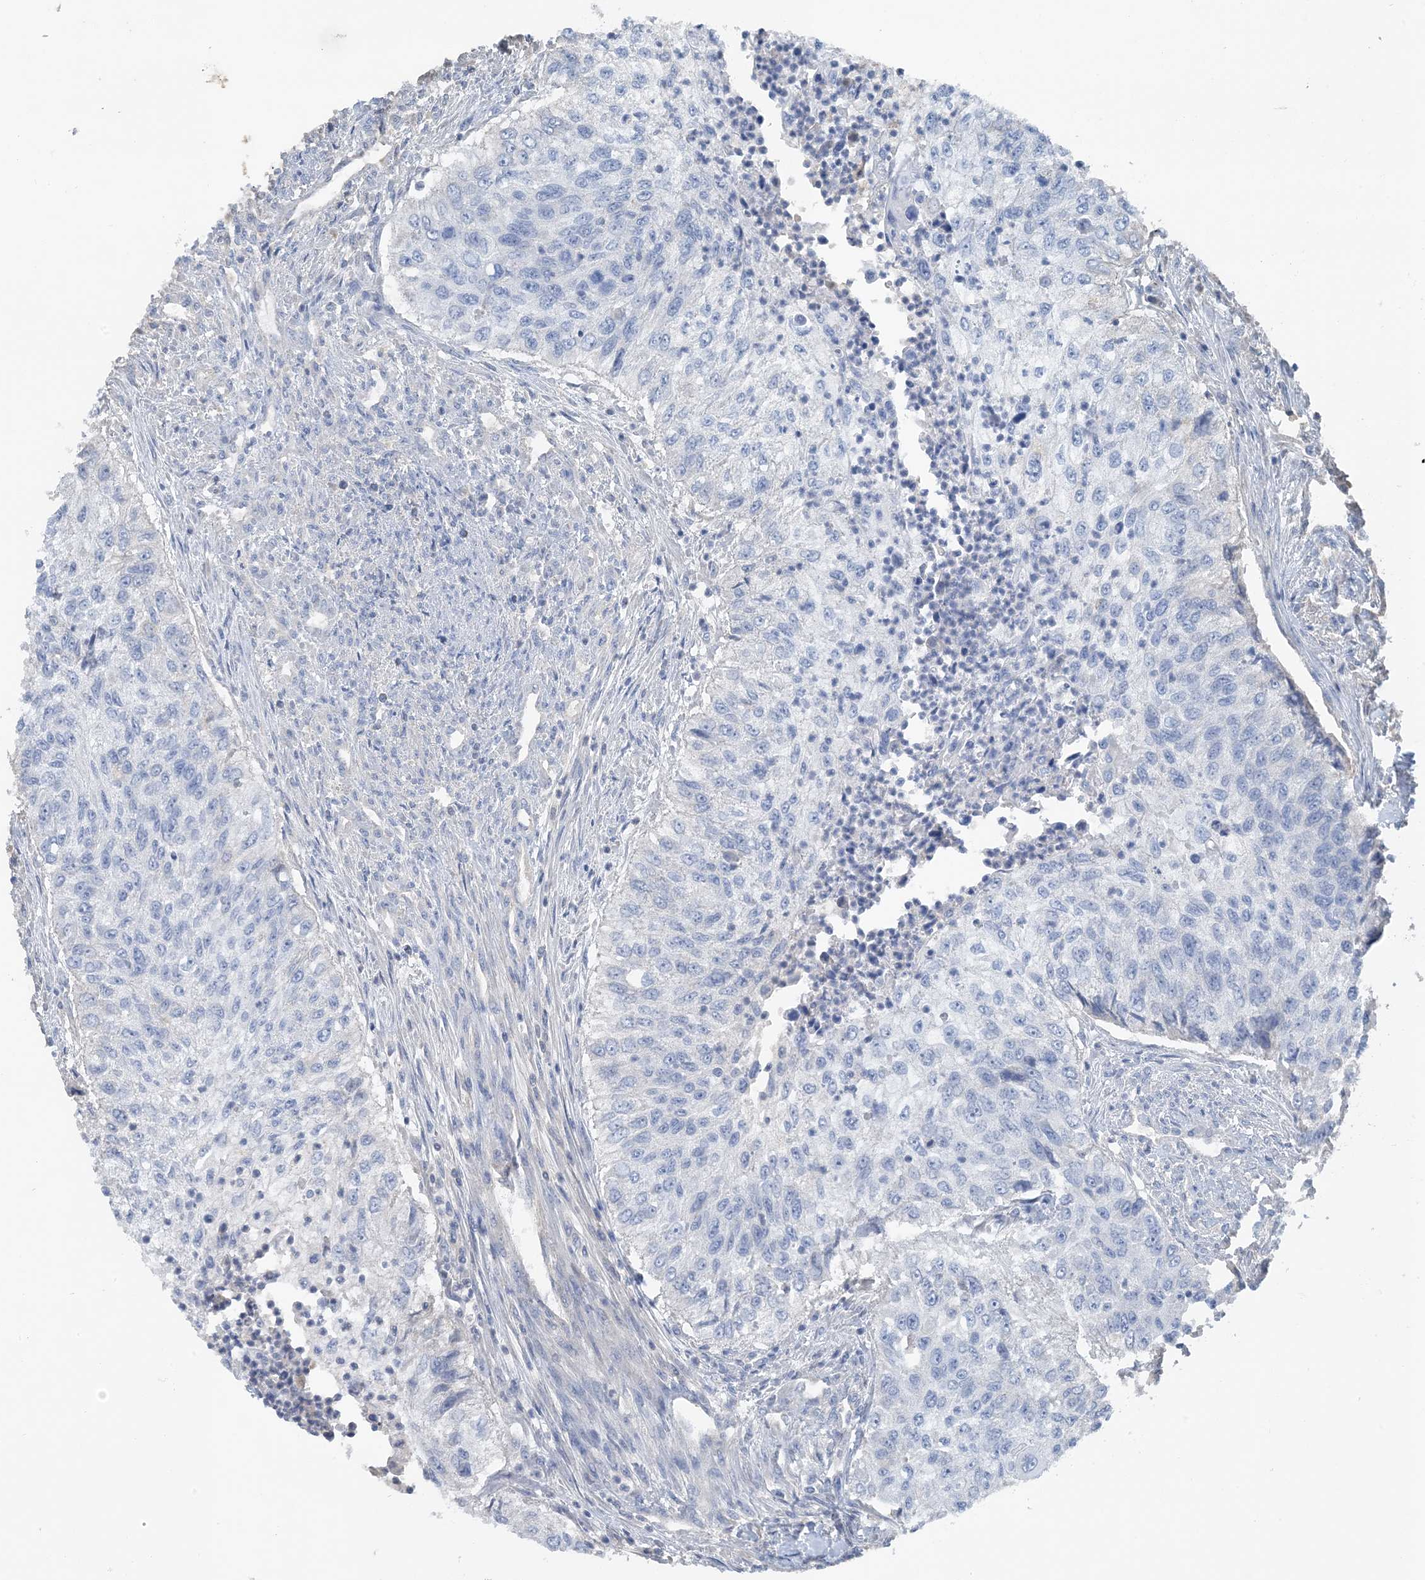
{"staining": {"intensity": "negative", "quantity": "none", "location": "none"}, "tissue": "urothelial cancer", "cell_type": "Tumor cells", "image_type": "cancer", "snomed": [{"axis": "morphology", "description": "Urothelial carcinoma, High grade"}, {"axis": "topography", "description": "Urinary bladder"}], "caption": "IHC of human high-grade urothelial carcinoma reveals no expression in tumor cells.", "gene": "CTRL", "patient": {"sex": "female", "age": 60}}